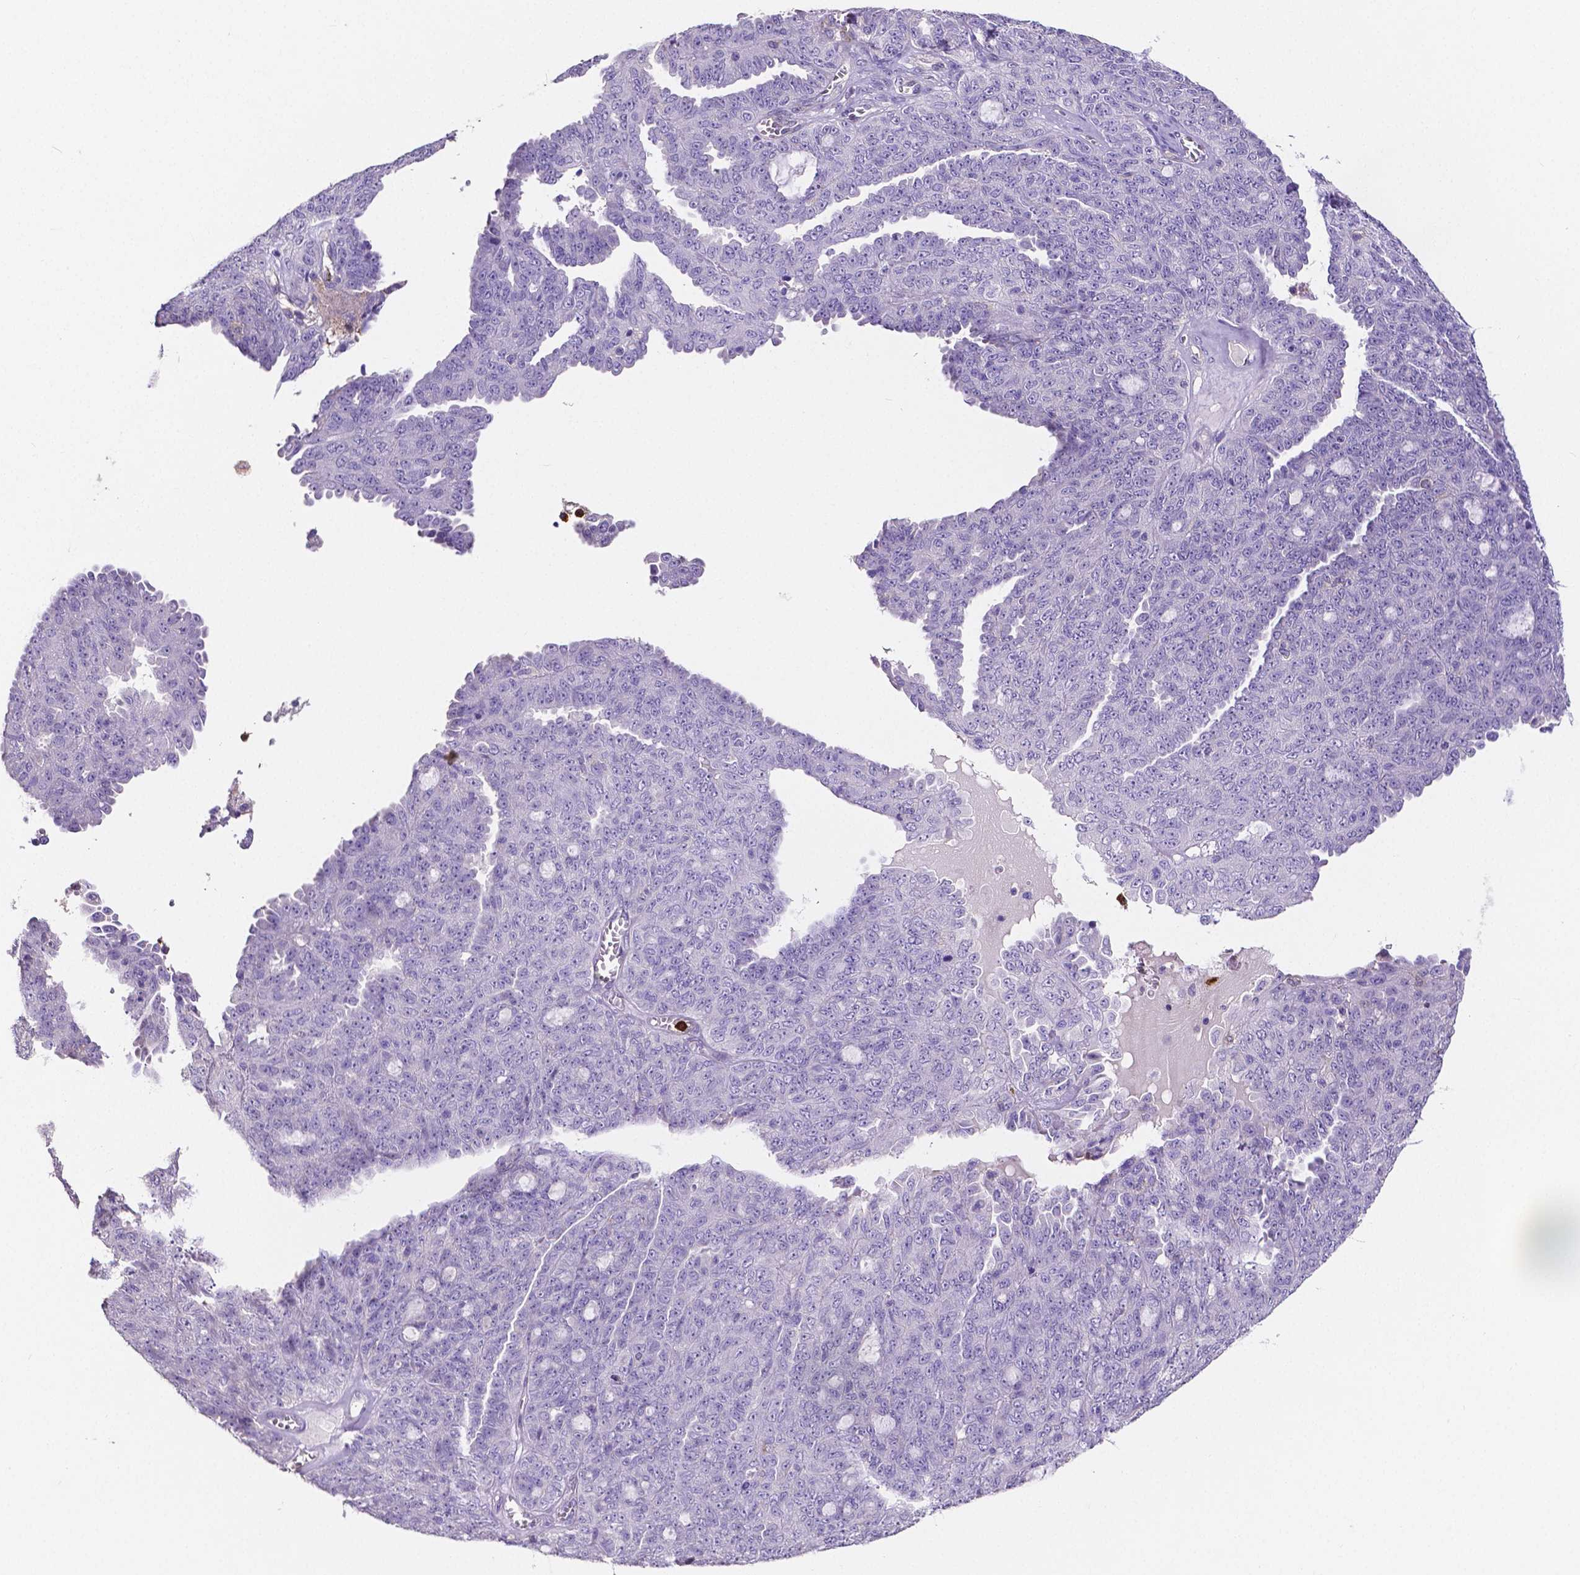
{"staining": {"intensity": "negative", "quantity": "none", "location": "none"}, "tissue": "ovarian cancer", "cell_type": "Tumor cells", "image_type": "cancer", "snomed": [{"axis": "morphology", "description": "Cystadenocarcinoma, serous, NOS"}, {"axis": "topography", "description": "Ovary"}], "caption": "Immunohistochemistry (IHC) histopathology image of neoplastic tissue: ovarian cancer (serous cystadenocarcinoma) stained with DAB exhibits no significant protein expression in tumor cells.", "gene": "MMP9", "patient": {"sex": "female", "age": 71}}